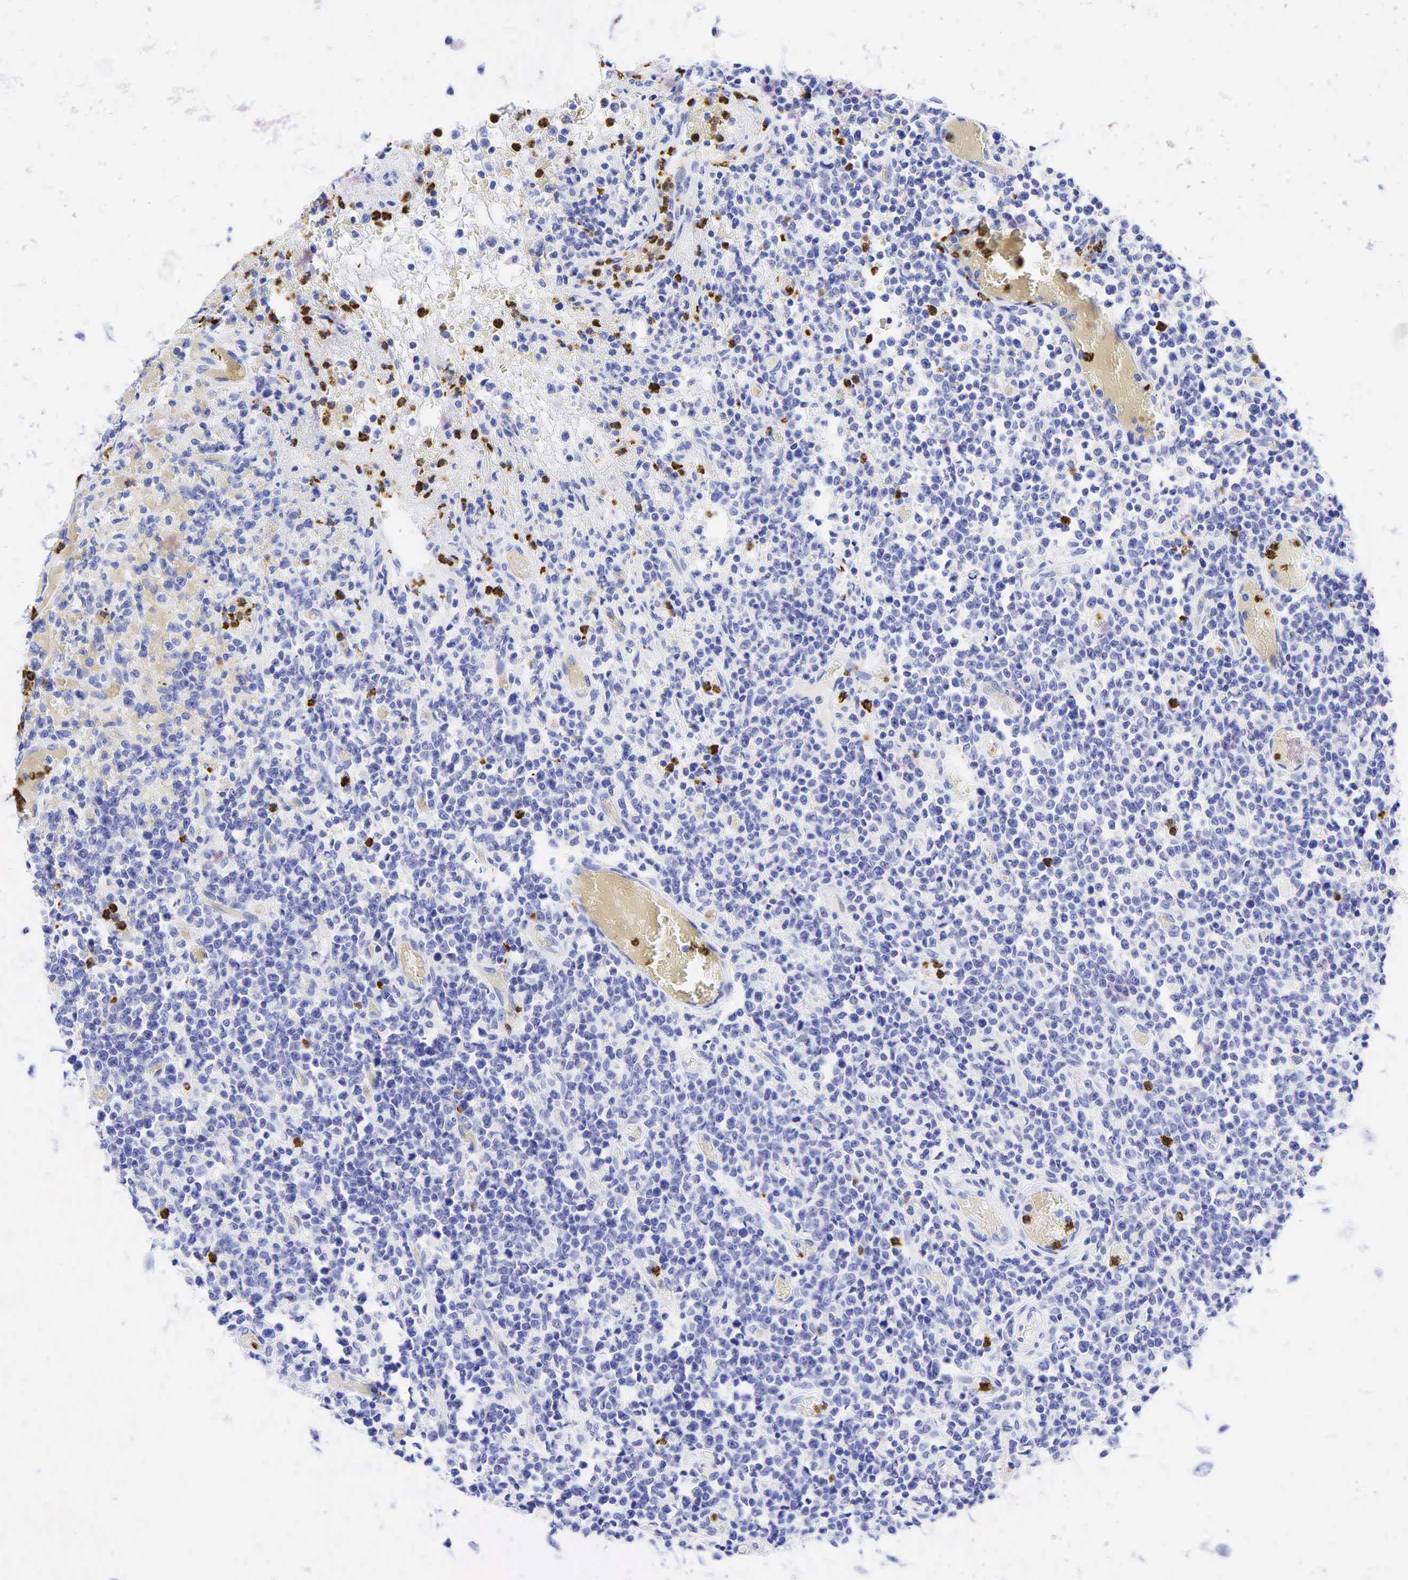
{"staining": {"intensity": "negative", "quantity": "none", "location": "none"}, "tissue": "lymphoma", "cell_type": "Tumor cells", "image_type": "cancer", "snomed": [{"axis": "morphology", "description": "Malignant lymphoma, non-Hodgkin's type, High grade"}, {"axis": "topography", "description": "Colon"}], "caption": "Lymphoma was stained to show a protein in brown. There is no significant staining in tumor cells.", "gene": "FUT4", "patient": {"sex": "male", "age": 82}}